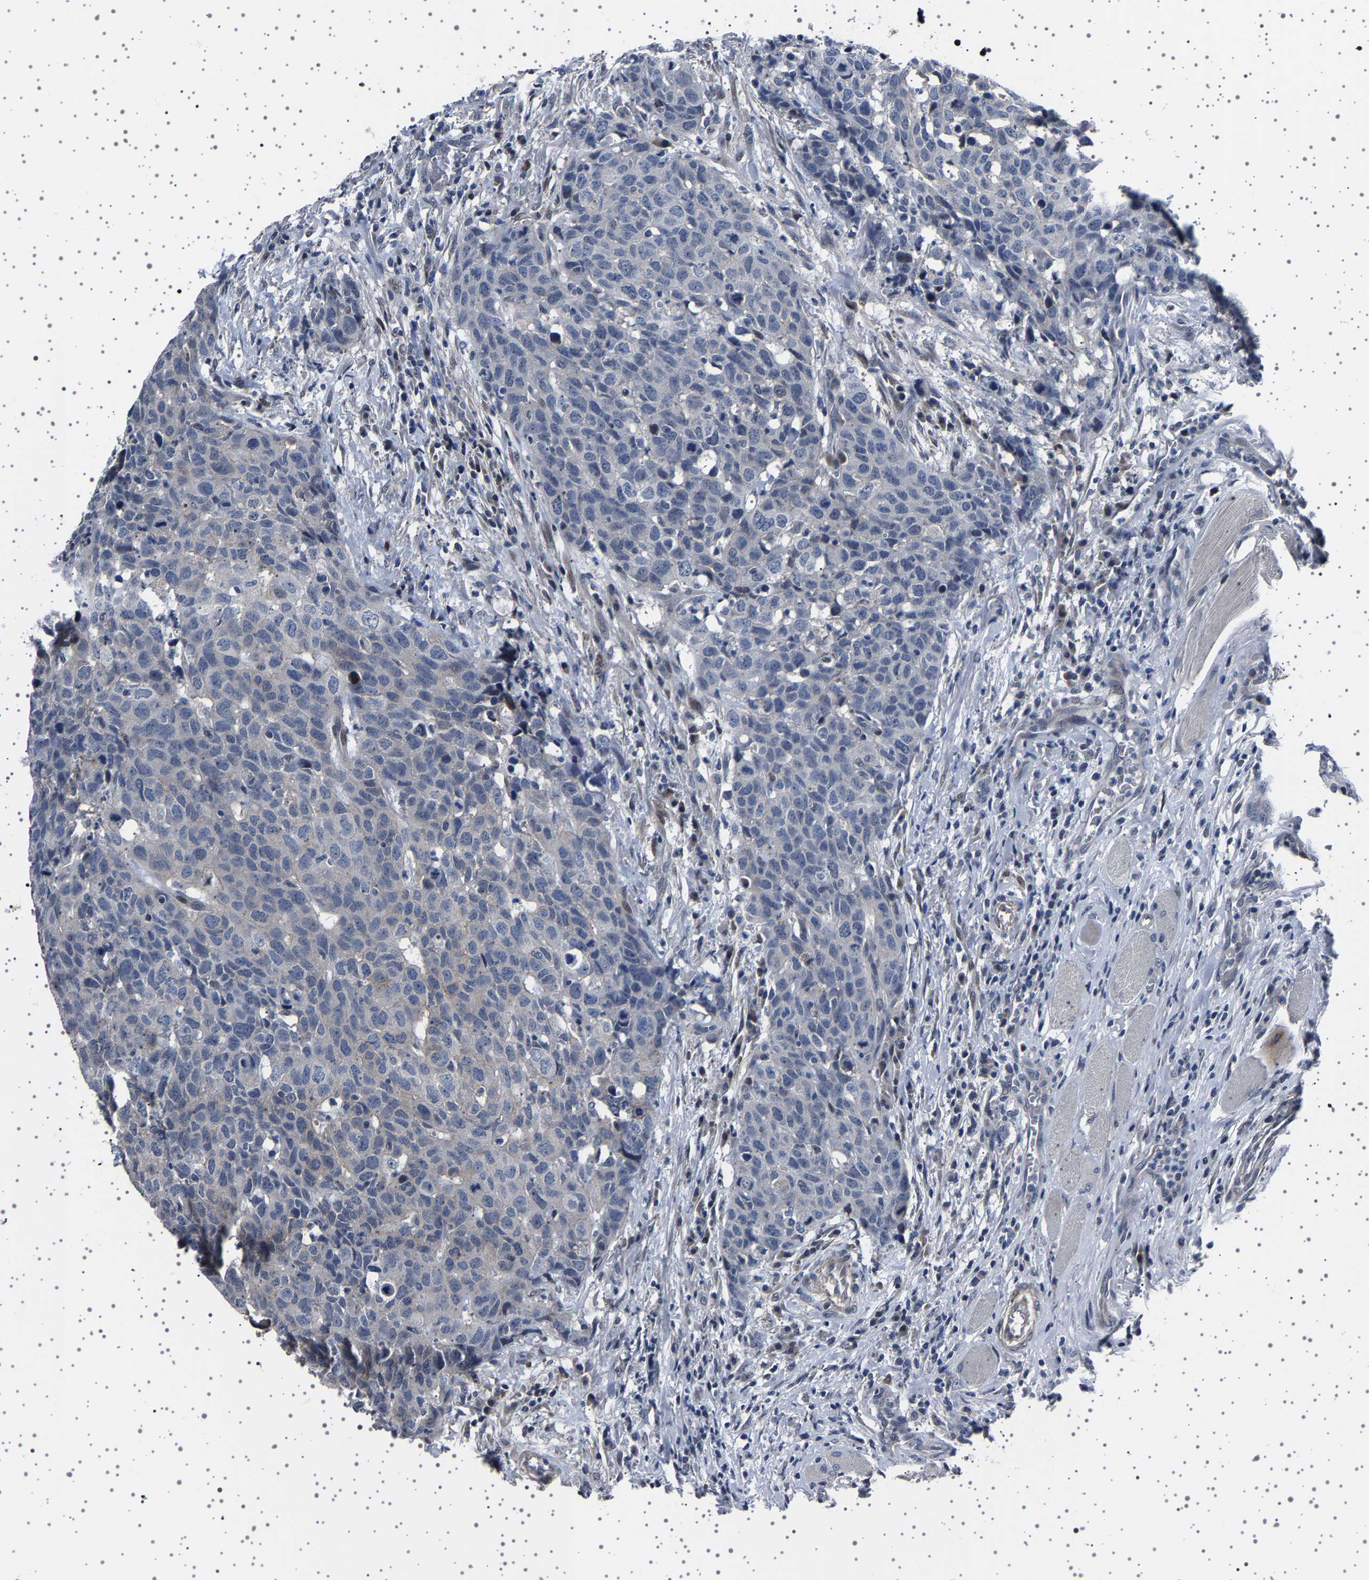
{"staining": {"intensity": "negative", "quantity": "none", "location": "none"}, "tissue": "head and neck cancer", "cell_type": "Tumor cells", "image_type": "cancer", "snomed": [{"axis": "morphology", "description": "Squamous cell carcinoma, NOS"}, {"axis": "topography", "description": "Head-Neck"}], "caption": "High magnification brightfield microscopy of head and neck squamous cell carcinoma stained with DAB (brown) and counterstained with hematoxylin (blue): tumor cells show no significant expression.", "gene": "PAK5", "patient": {"sex": "male", "age": 66}}